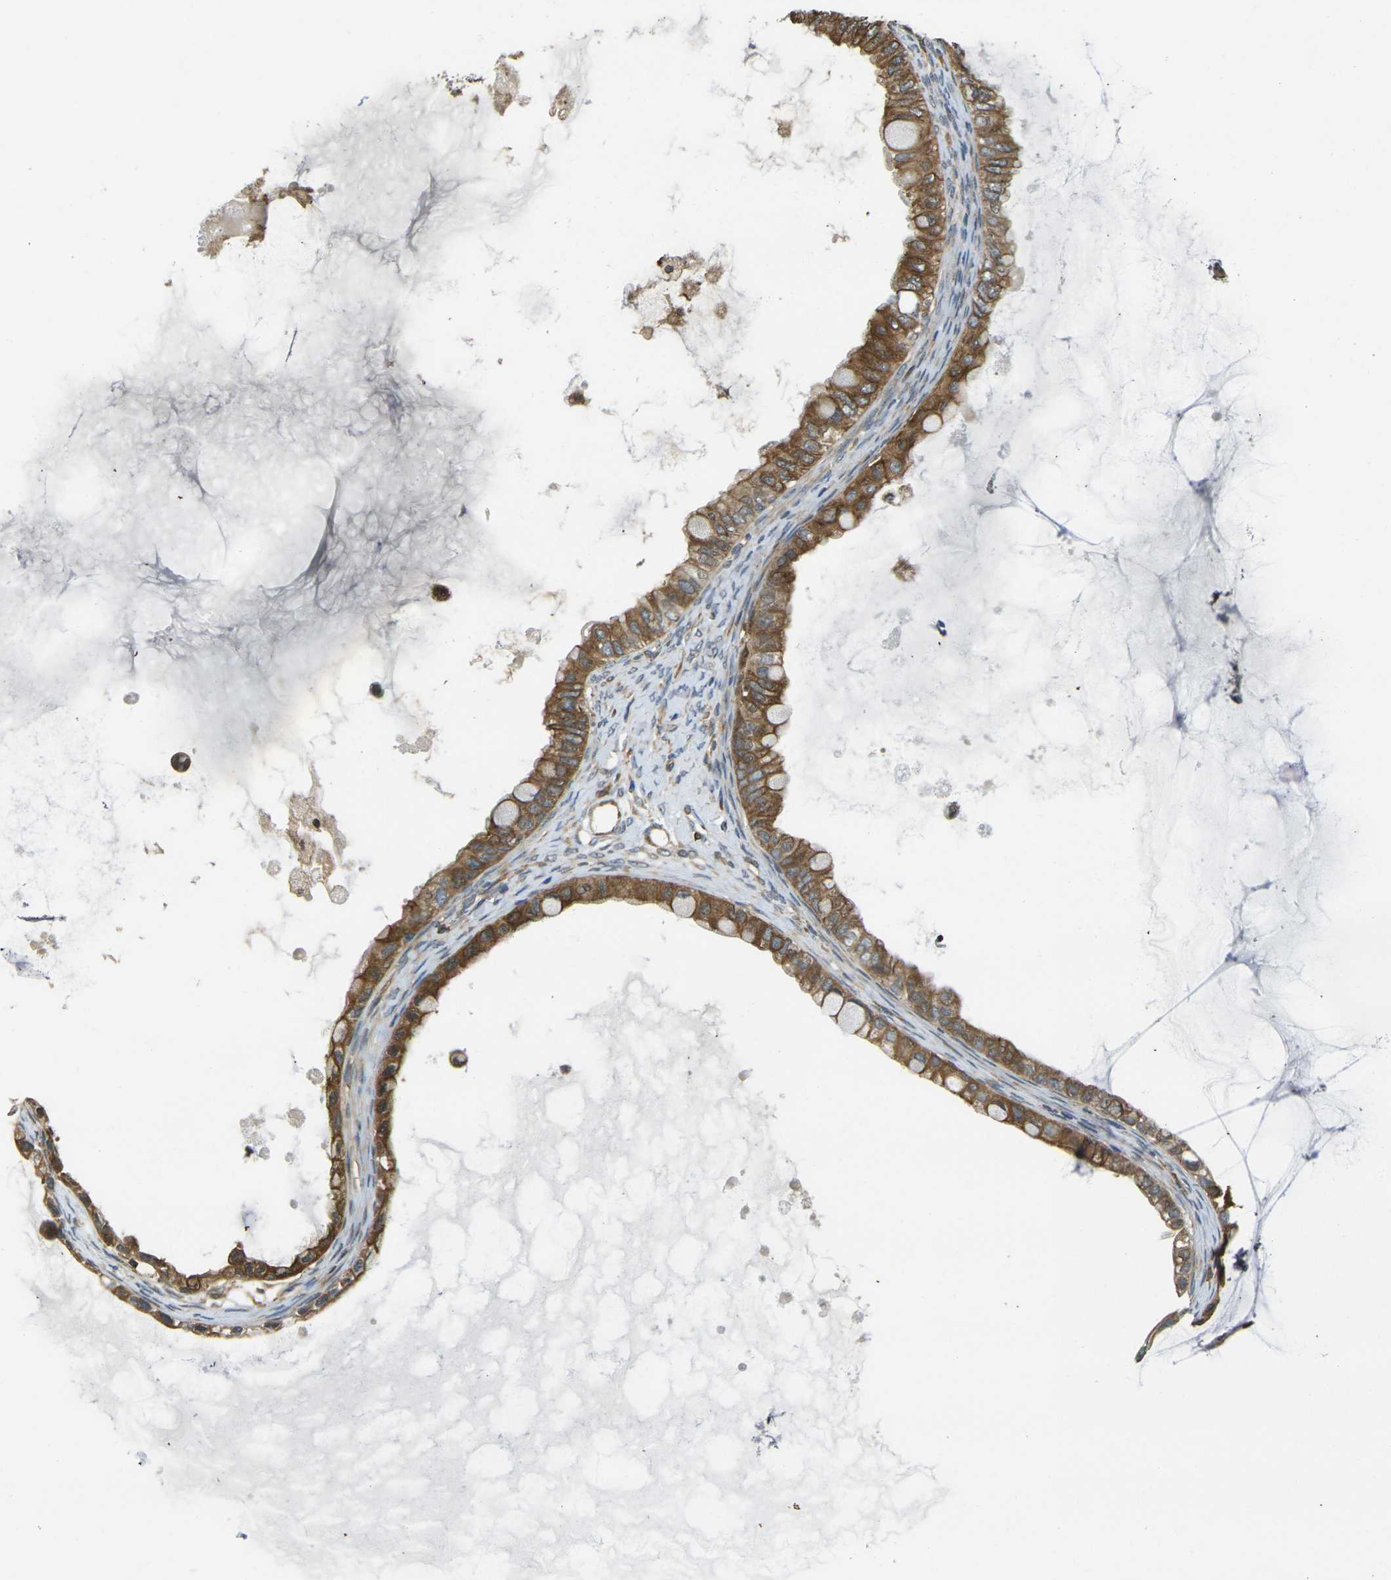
{"staining": {"intensity": "moderate", "quantity": ">75%", "location": "cytoplasmic/membranous"}, "tissue": "ovarian cancer", "cell_type": "Tumor cells", "image_type": "cancer", "snomed": [{"axis": "morphology", "description": "Cystadenocarcinoma, mucinous, NOS"}, {"axis": "topography", "description": "Ovary"}], "caption": "Ovarian cancer (mucinous cystadenocarcinoma) stained with a protein marker shows moderate staining in tumor cells.", "gene": "CAST", "patient": {"sex": "female", "age": 80}}